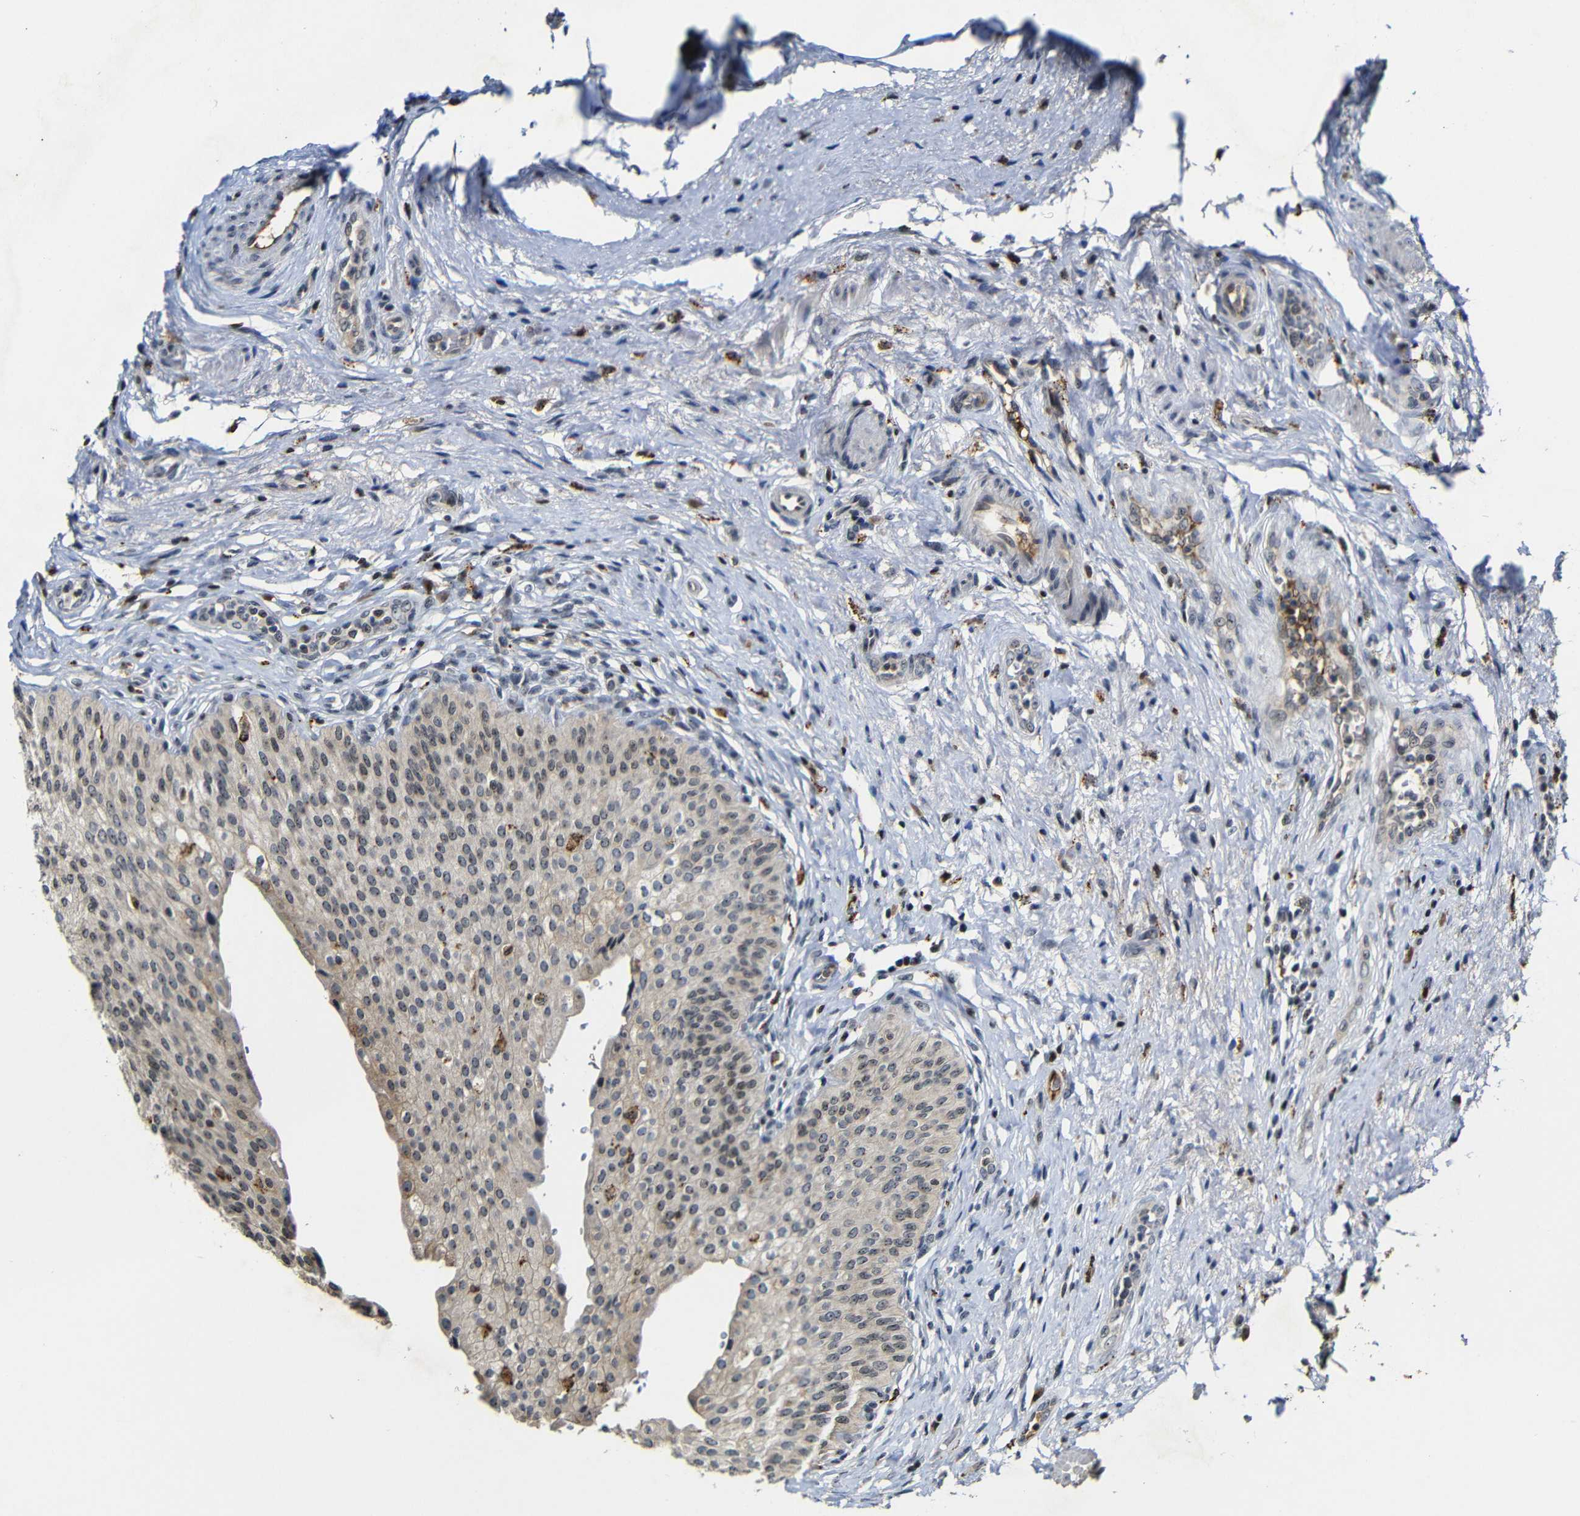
{"staining": {"intensity": "moderate", "quantity": ">75%", "location": "cytoplasmic/membranous,nuclear"}, "tissue": "urinary bladder", "cell_type": "Urothelial cells", "image_type": "normal", "snomed": [{"axis": "morphology", "description": "Normal tissue, NOS"}, {"axis": "topography", "description": "Urinary bladder"}], "caption": "Brown immunohistochemical staining in benign urinary bladder reveals moderate cytoplasmic/membranous,nuclear positivity in about >75% of urothelial cells.", "gene": "MYC", "patient": {"sex": "male", "age": 46}}